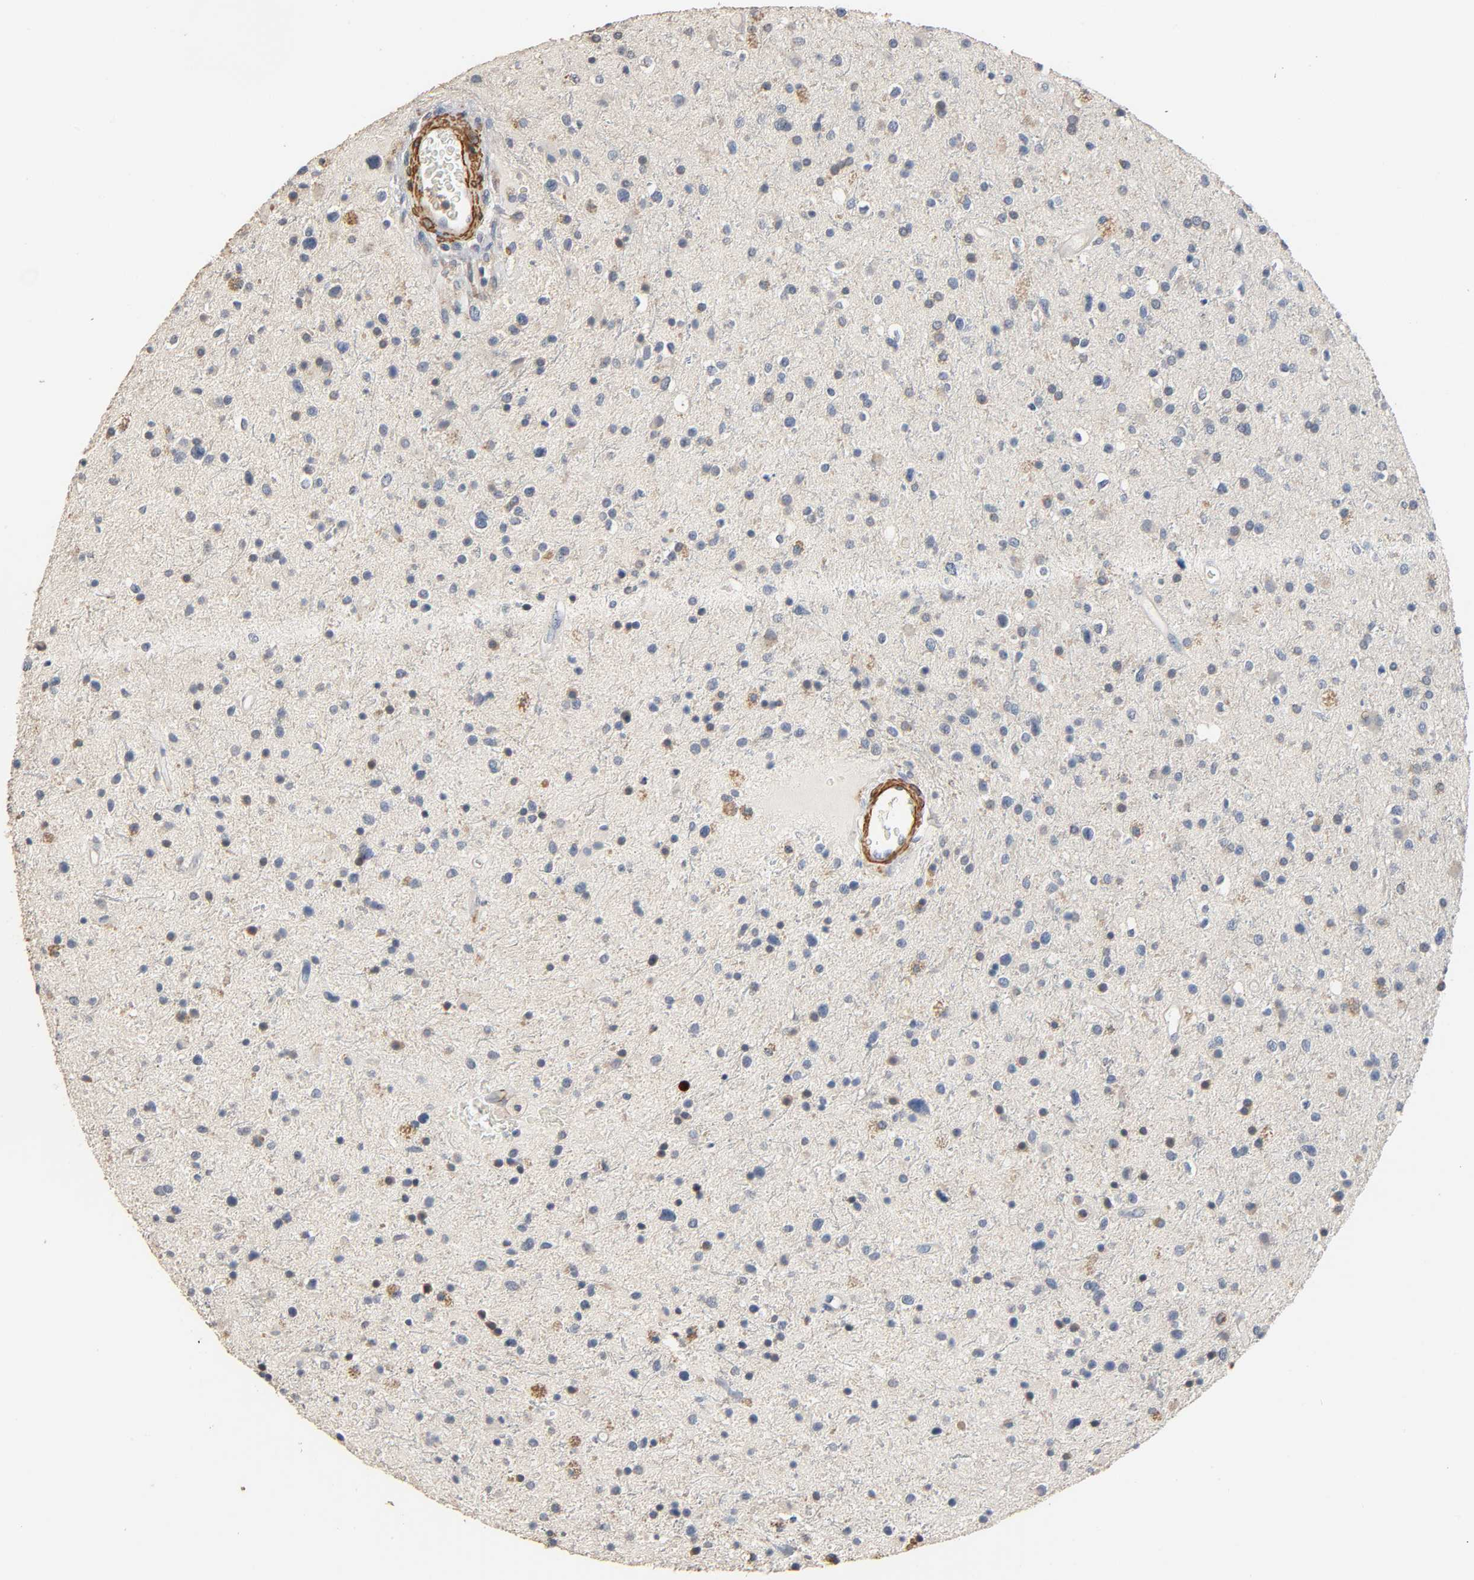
{"staining": {"intensity": "weak", "quantity": "25%-75%", "location": "cytoplasmic/membranous"}, "tissue": "glioma", "cell_type": "Tumor cells", "image_type": "cancer", "snomed": [{"axis": "morphology", "description": "Glioma, malignant, High grade"}, {"axis": "topography", "description": "Brain"}], "caption": "Immunohistochemistry of glioma reveals low levels of weak cytoplasmic/membranous staining in about 25%-75% of tumor cells.", "gene": "GSTA3", "patient": {"sex": "male", "age": 33}}